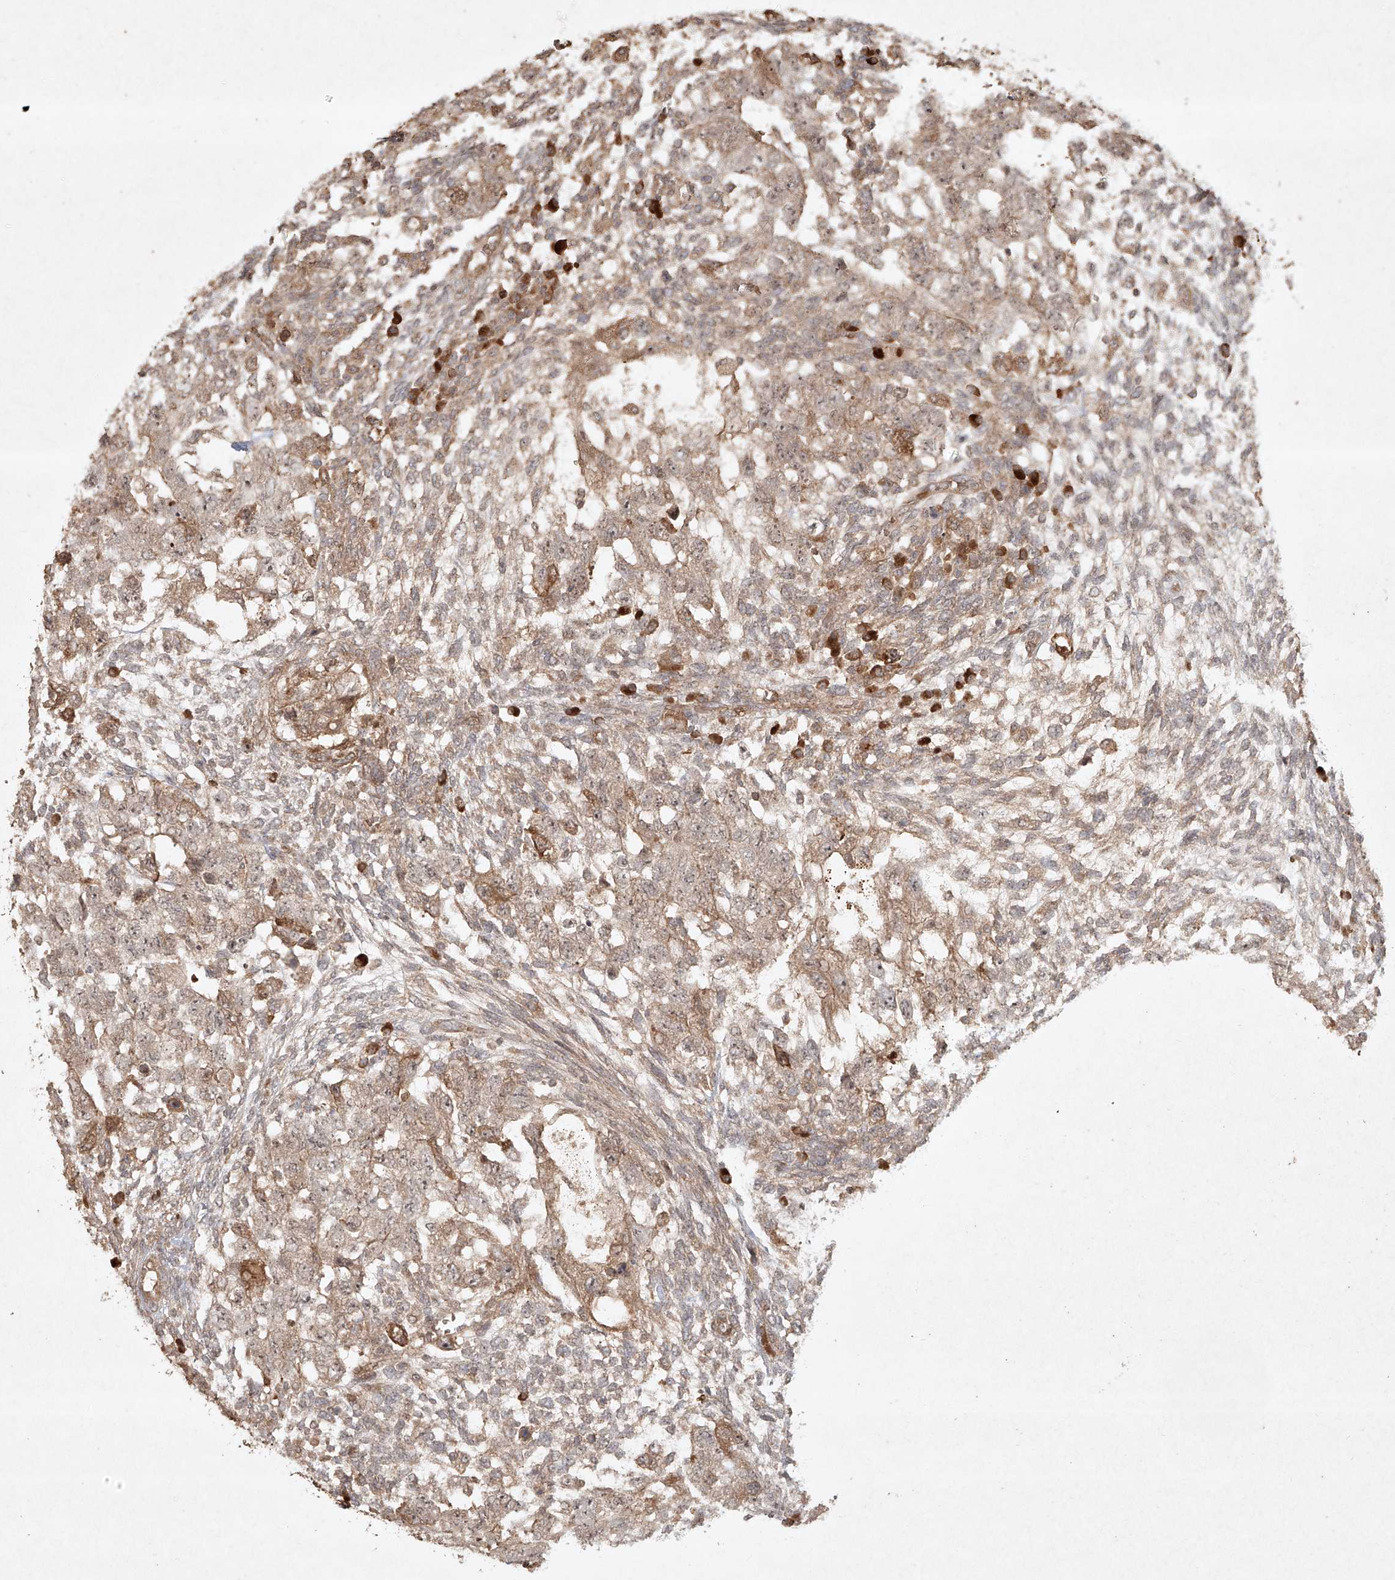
{"staining": {"intensity": "weak", "quantity": ">75%", "location": "cytoplasmic/membranous,nuclear"}, "tissue": "testis cancer", "cell_type": "Tumor cells", "image_type": "cancer", "snomed": [{"axis": "morphology", "description": "Normal tissue, NOS"}, {"axis": "morphology", "description": "Carcinoma, Embryonal, NOS"}, {"axis": "topography", "description": "Testis"}], "caption": "High-magnification brightfield microscopy of embryonal carcinoma (testis) stained with DAB (brown) and counterstained with hematoxylin (blue). tumor cells exhibit weak cytoplasmic/membranous and nuclear expression is seen in about>75% of cells.", "gene": "CYYR1", "patient": {"sex": "male", "age": 36}}